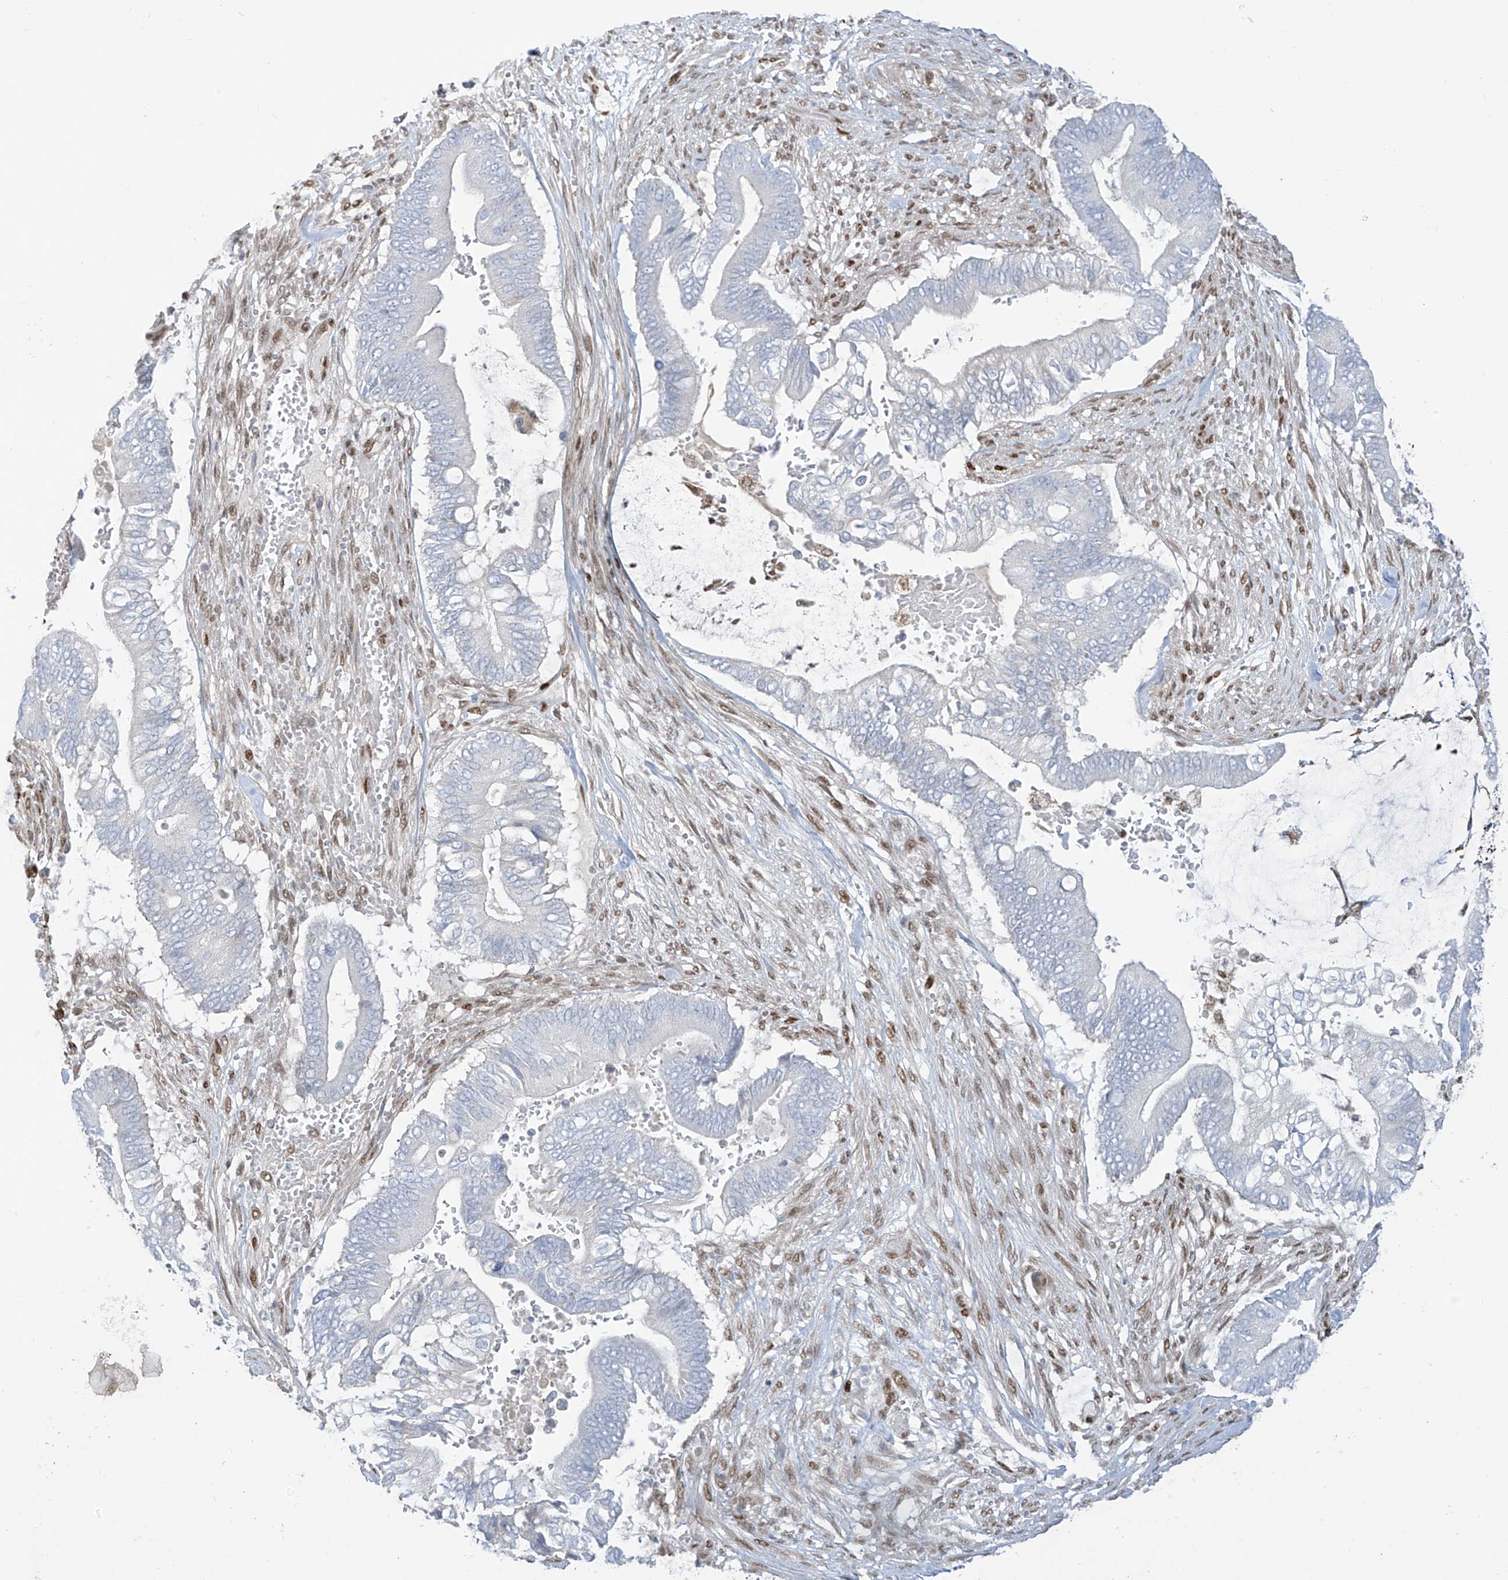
{"staining": {"intensity": "negative", "quantity": "none", "location": "none"}, "tissue": "pancreatic cancer", "cell_type": "Tumor cells", "image_type": "cancer", "snomed": [{"axis": "morphology", "description": "Adenocarcinoma, NOS"}, {"axis": "topography", "description": "Pancreas"}], "caption": "IHC image of human pancreatic adenocarcinoma stained for a protein (brown), which exhibits no expression in tumor cells.", "gene": "PM20D2", "patient": {"sex": "male", "age": 68}}